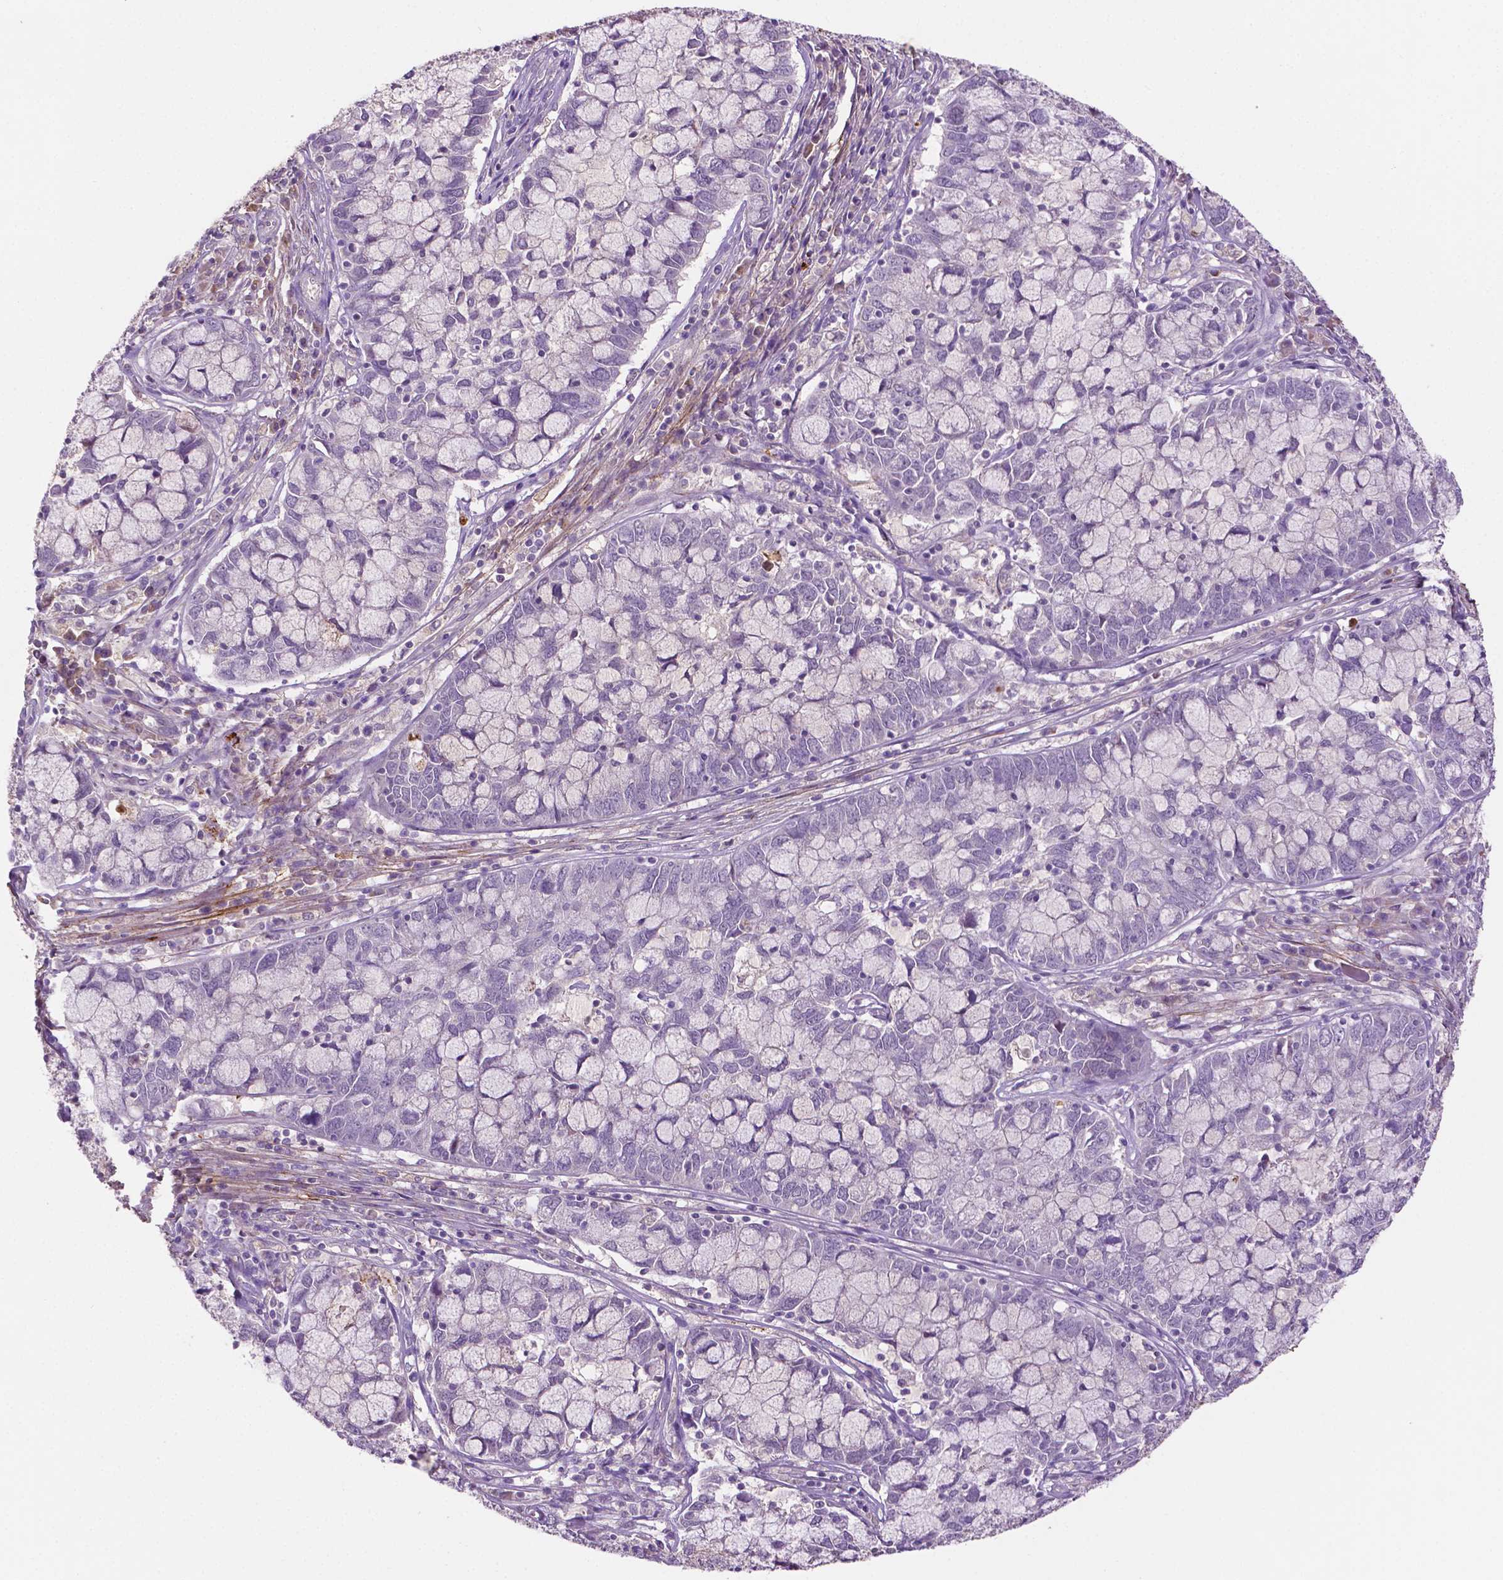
{"staining": {"intensity": "negative", "quantity": "none", "location": "none"}, "tissue": "cervical cancer", "cell_type": "Tumor cells", "image_type": "cancer", "snomed": [{"axis": "morphology", "description": "Adenocarcinoma, NOS"}, {"axis": "topography", "description": "Cervix"}], "caption": "Immunohistochemistry (IHC) photomicrograph of neoplastic tissue: human cervical adenocarcinoma stained with DAB (3,3'-diaminobenzidine) exhibits no significant protein staining in tumor cells.", "gene": "FBLN1", "patient": {"sex": "female", "age": 40}}